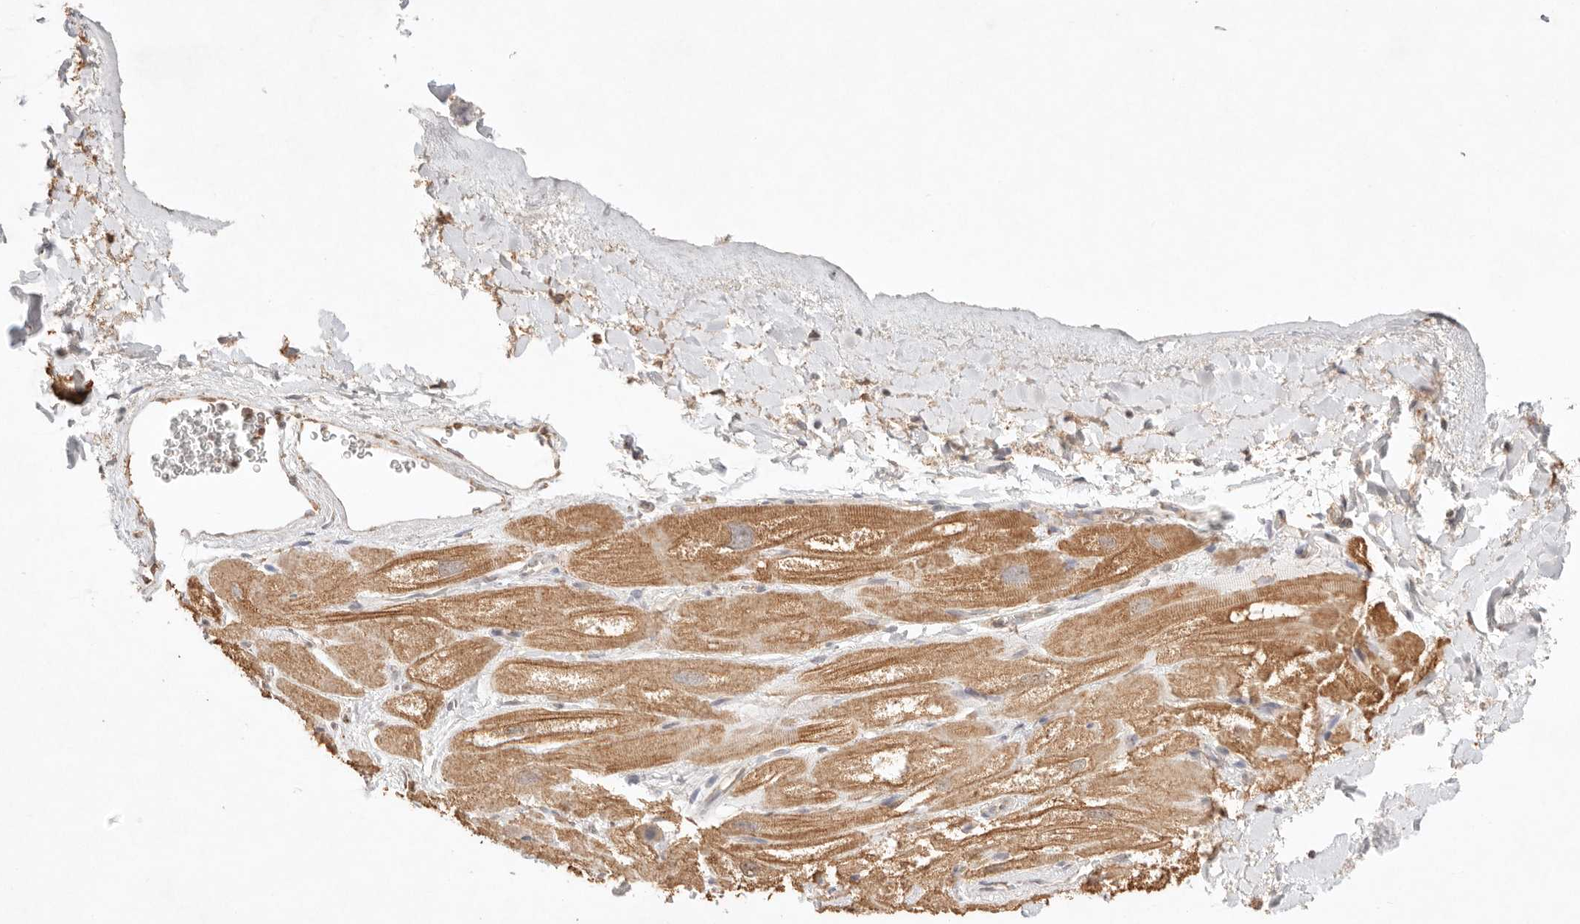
{"staining": {"intensity": "moderate", "quantity": ">75%", "location": "cytoplasmic/membranous"}, "tissue": "heart muscle", "cell_type": "Cardiomyocytes", "image_type": "normal", "snomed": [{"axis": "morphology", "description": "Normal tissue, NOS"}, {"axis": "topography", "description": "Heart"}], "caption": "Immunohistochemical staining of normal heart muscle demonstrates medium levels of moderate cytoplasmic/membranous expression in approximately >75% of cardiomyocytes.", "gene": "IL1R2", "patient": {"sex": "male", "age": 49}}